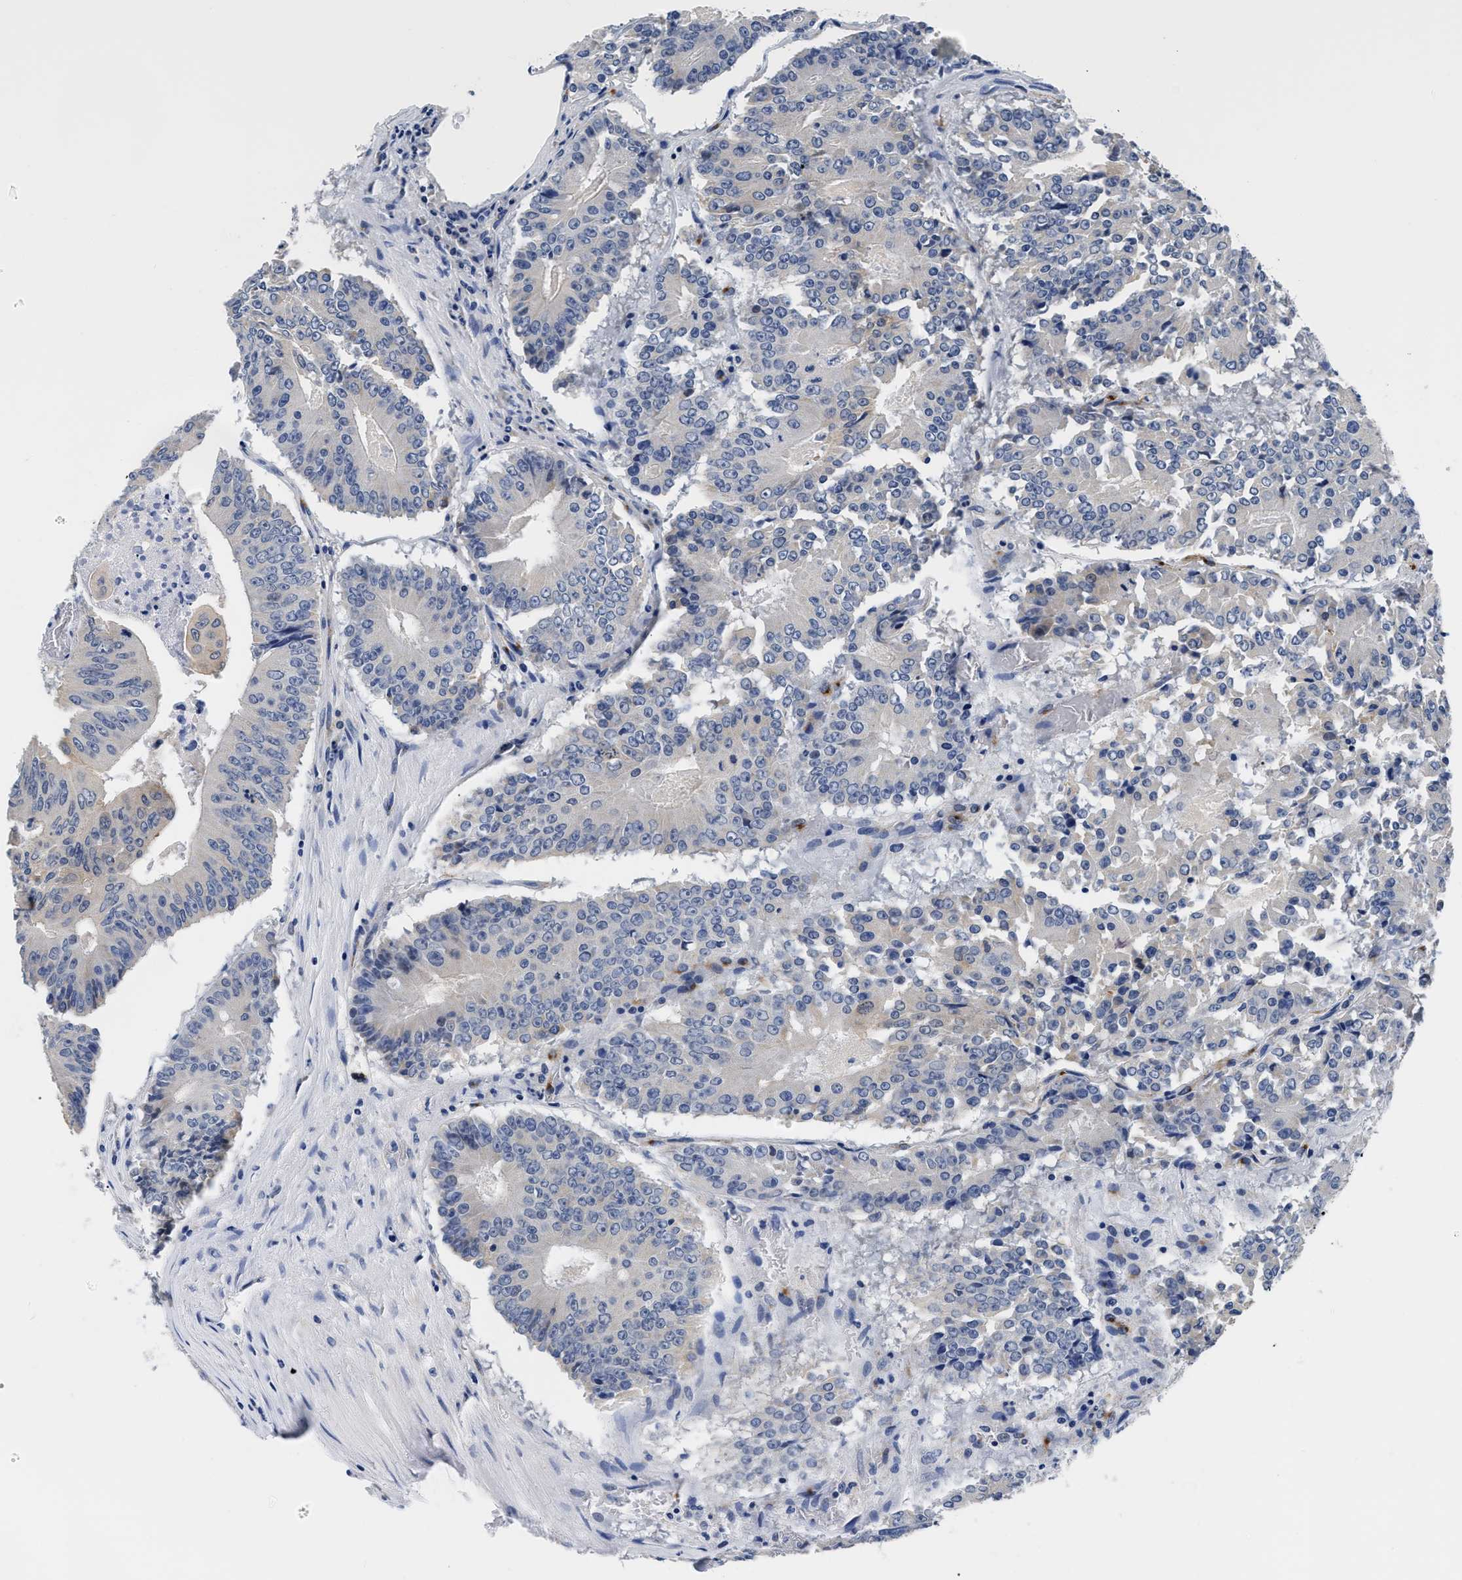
{"staining": {"intensity": "negative", "quantity": "none", "location": "none"}, "tissue": "colorectal cancer", "cell_type": "Tumor cells", "image_type": "cancer", "snomed": [{"axis": "morphology", "description": "Adenocarcinoma, NOS"}, {"axis": "topography", "description": "Colon"}], "caption": "Immunohistochemistry (IHC) photomicrograph of colorectal cancer stained for a protein (brown), which shows no expression in tumor cells.", "gene": "SLC35F1", "patient": {"sex": "male", "age": 87}}